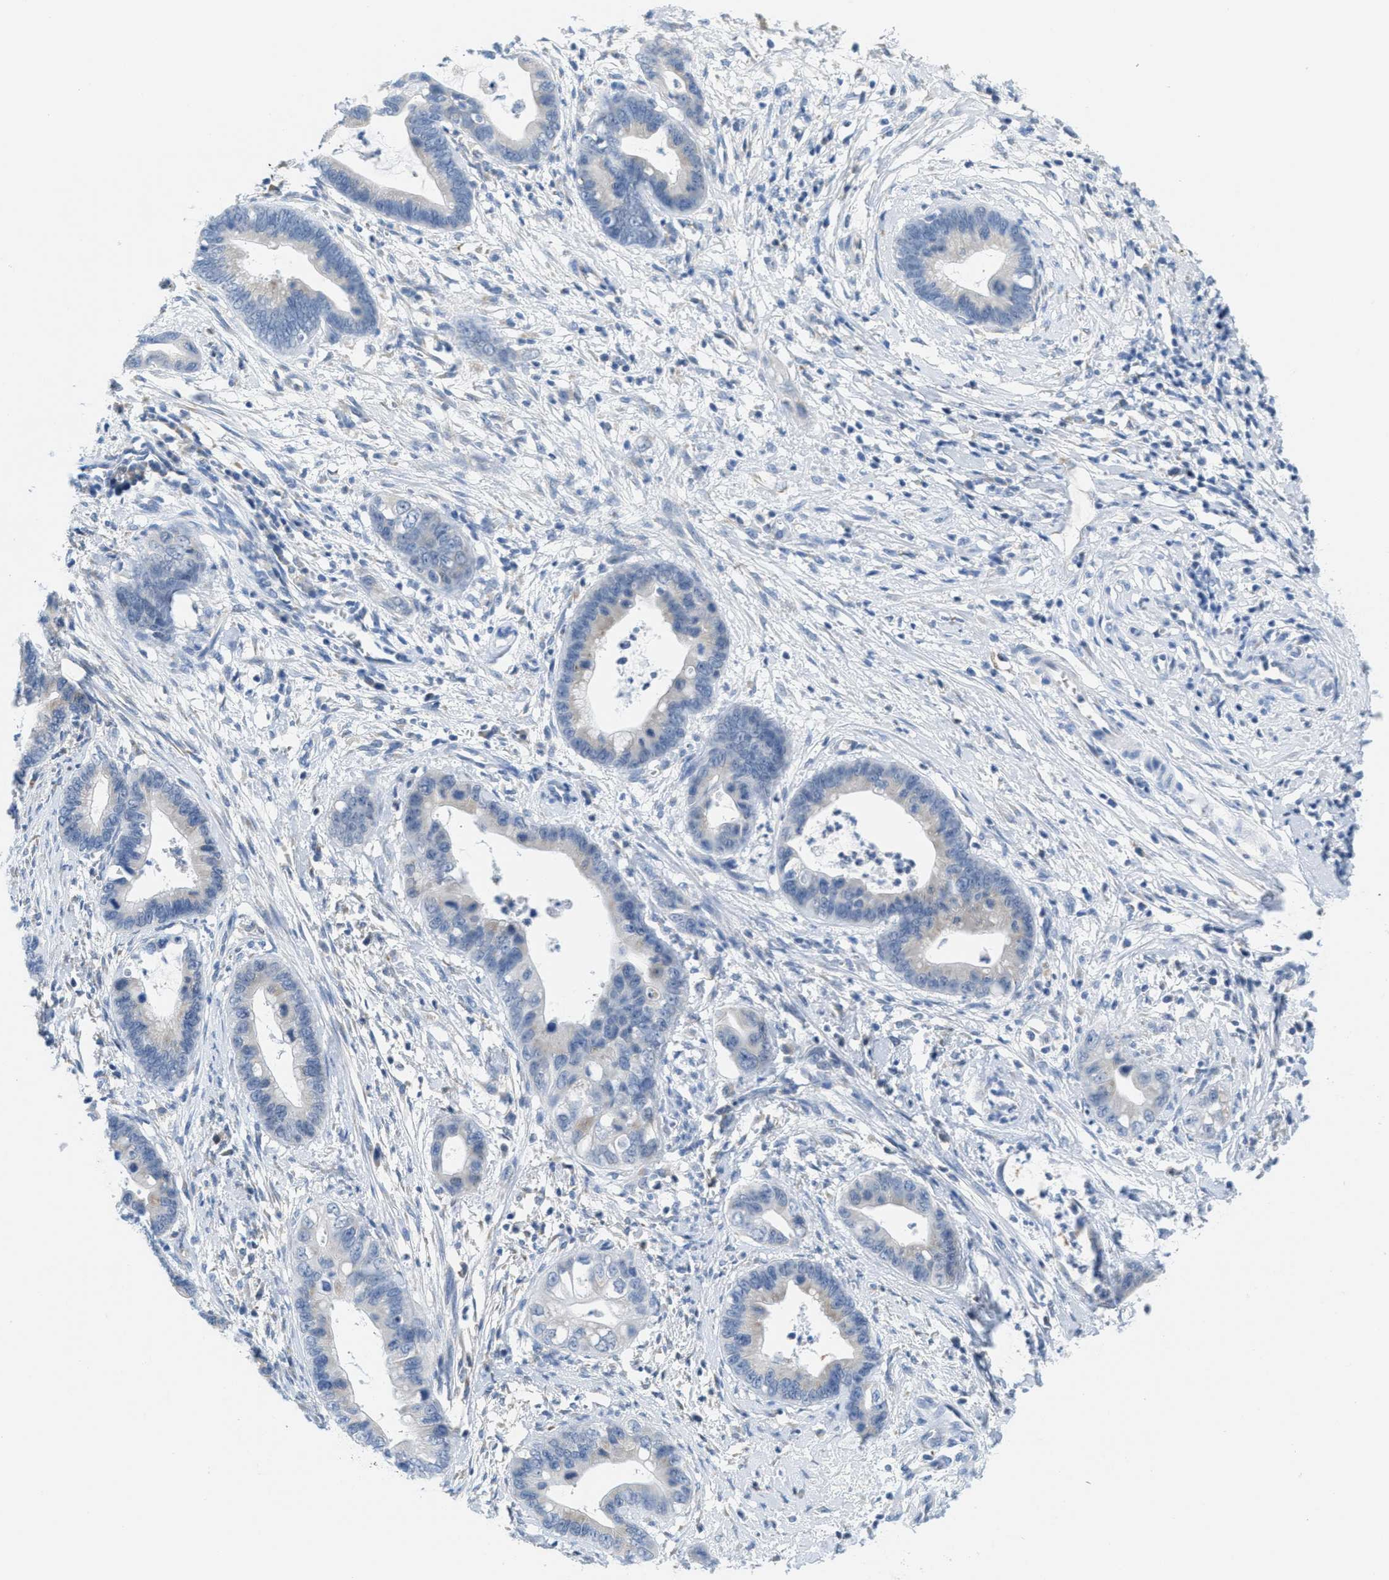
{"staining": {"intensity": "negative", "quantity": "none", "location": "none"}, "tissue": "cervical cancer", "cell_type": "Tumor cells", "image_type": "cancer", "snomed": [{"axis": "morphology", "description": "Adenocarcinoma, NOS"}, {"axis": "topography", "description": "Cervix"}], "caption": "This is an immunohistochemistry (IHC) histopathology image of human adenocarcinoma (cervical). There is no positivity in tumor cells.", "gene": "PTDSS1", "patient": {"sex": "female", "age": 44}}